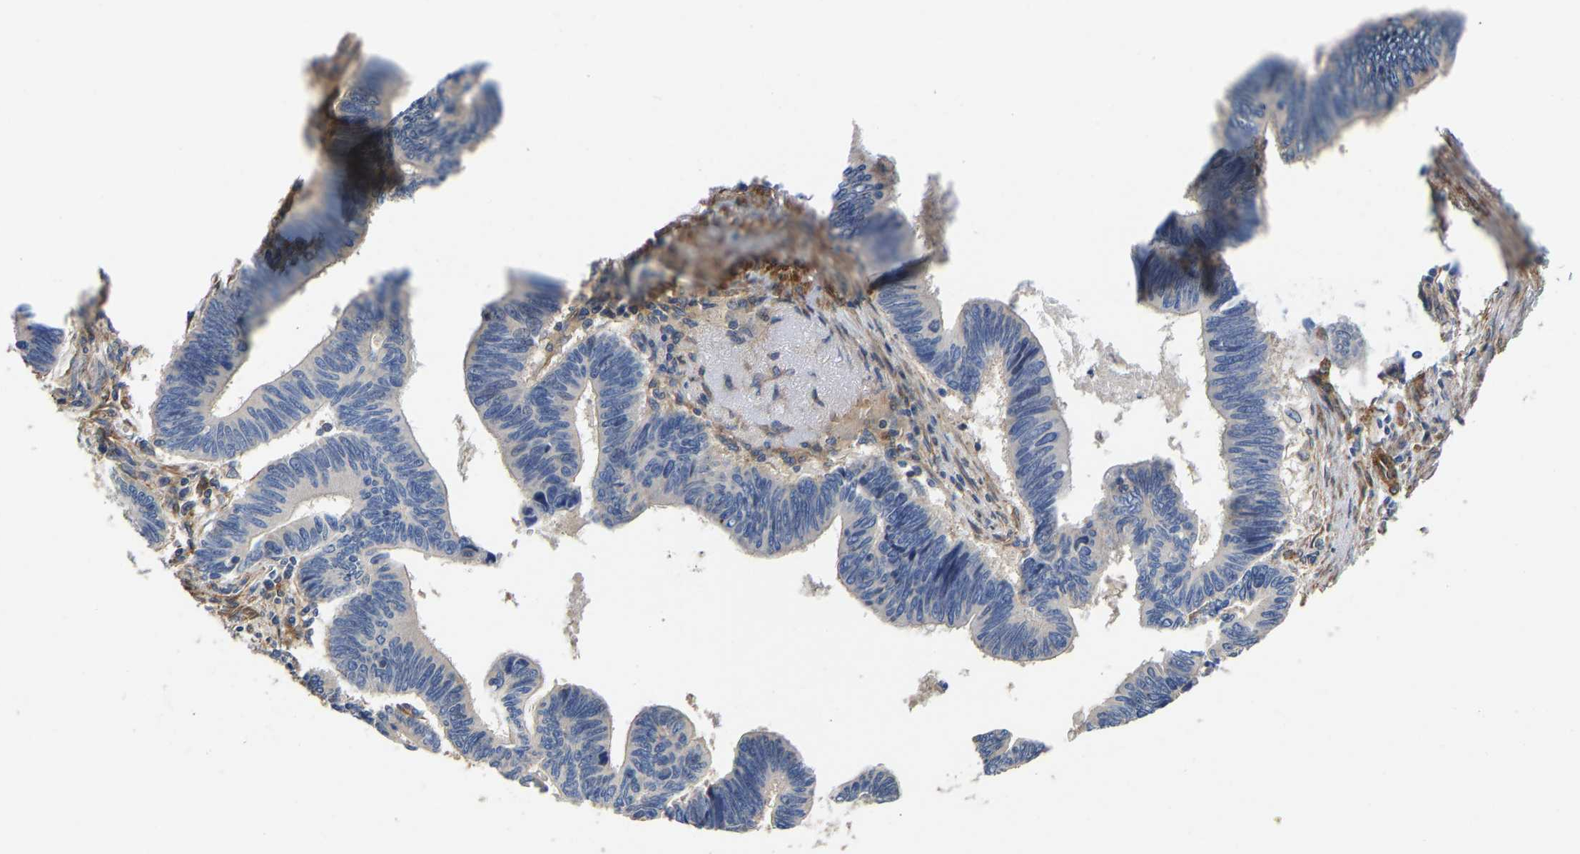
{"staining": {"intensity": "negative", "quantity": "none", "location": "none"}, "tissue": "pancreatic cancer", "cell_type": "Tumor cells", "image_type": "cancer", "snomed": [{"axis": "morphology", "description": "Adenocarcinoma, NOS"}, {"axis": "topography", "description": "Pancreas"}], "caption": "The immunohistochemistry (IHC) histopathology image has no significant expression in tumor cells of adenocarcinoma (pancreatic) tissue.", "gene": "ELMO2", "patient": {"sex": "female", "age": 70}}